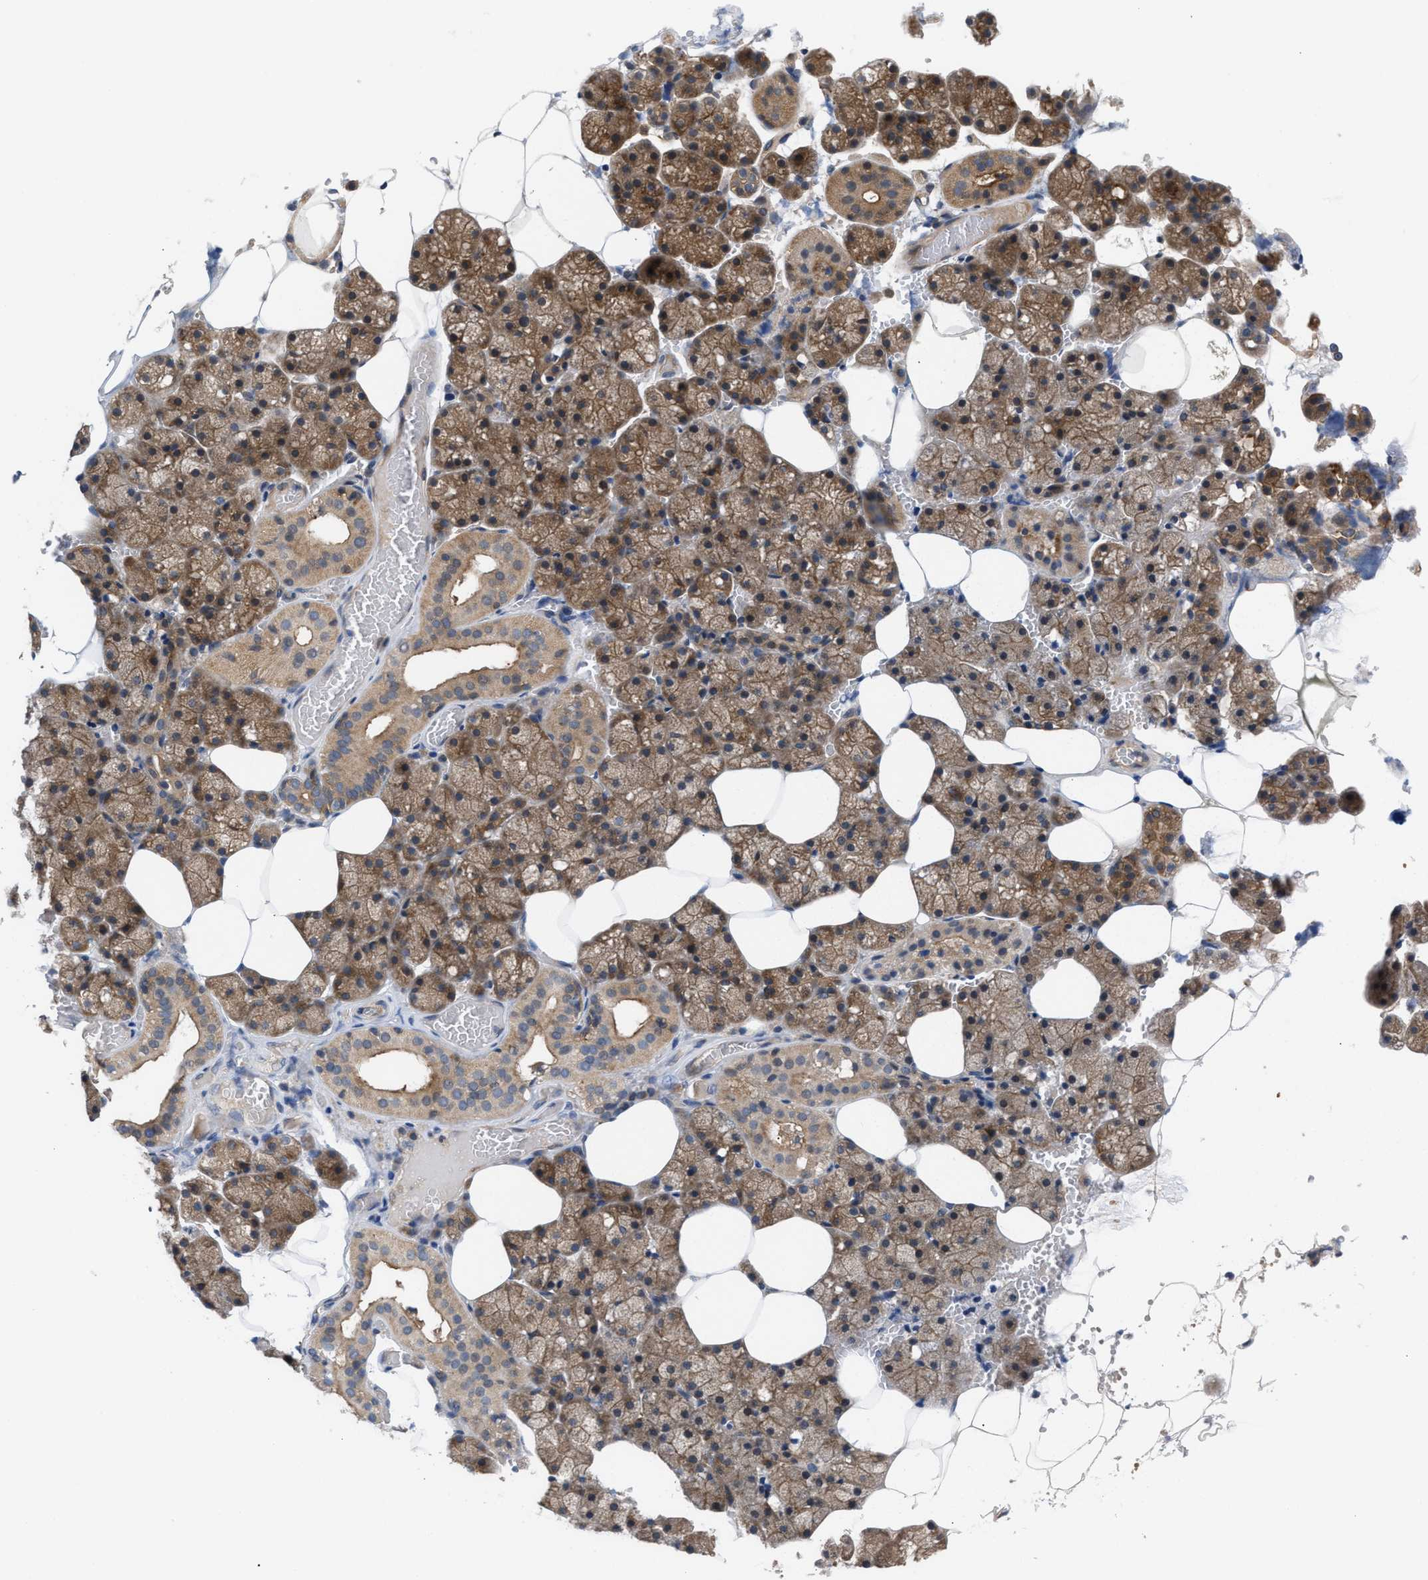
{"staining": {"intensity": "moderate", "quantity": ">75%", "location": "cytoplasmic/membranous"}, "tissue": "salivary gland", "cell_type": "Glandular cells", "image_type": "normal", "snomed": [{"axis": "morphology", "description": "Normal tissue, NOS"}, {"axis": "topography", "description": "Salivary gland"}], "caption": "This is a histology image of IHC staining of unremarkable salivary gland, which shows moderate positivity in the cytoplasmic/membranous of glandular cells.", "gene": "LAPTM4B", "patient": {"sex": "male", "age": 62}}